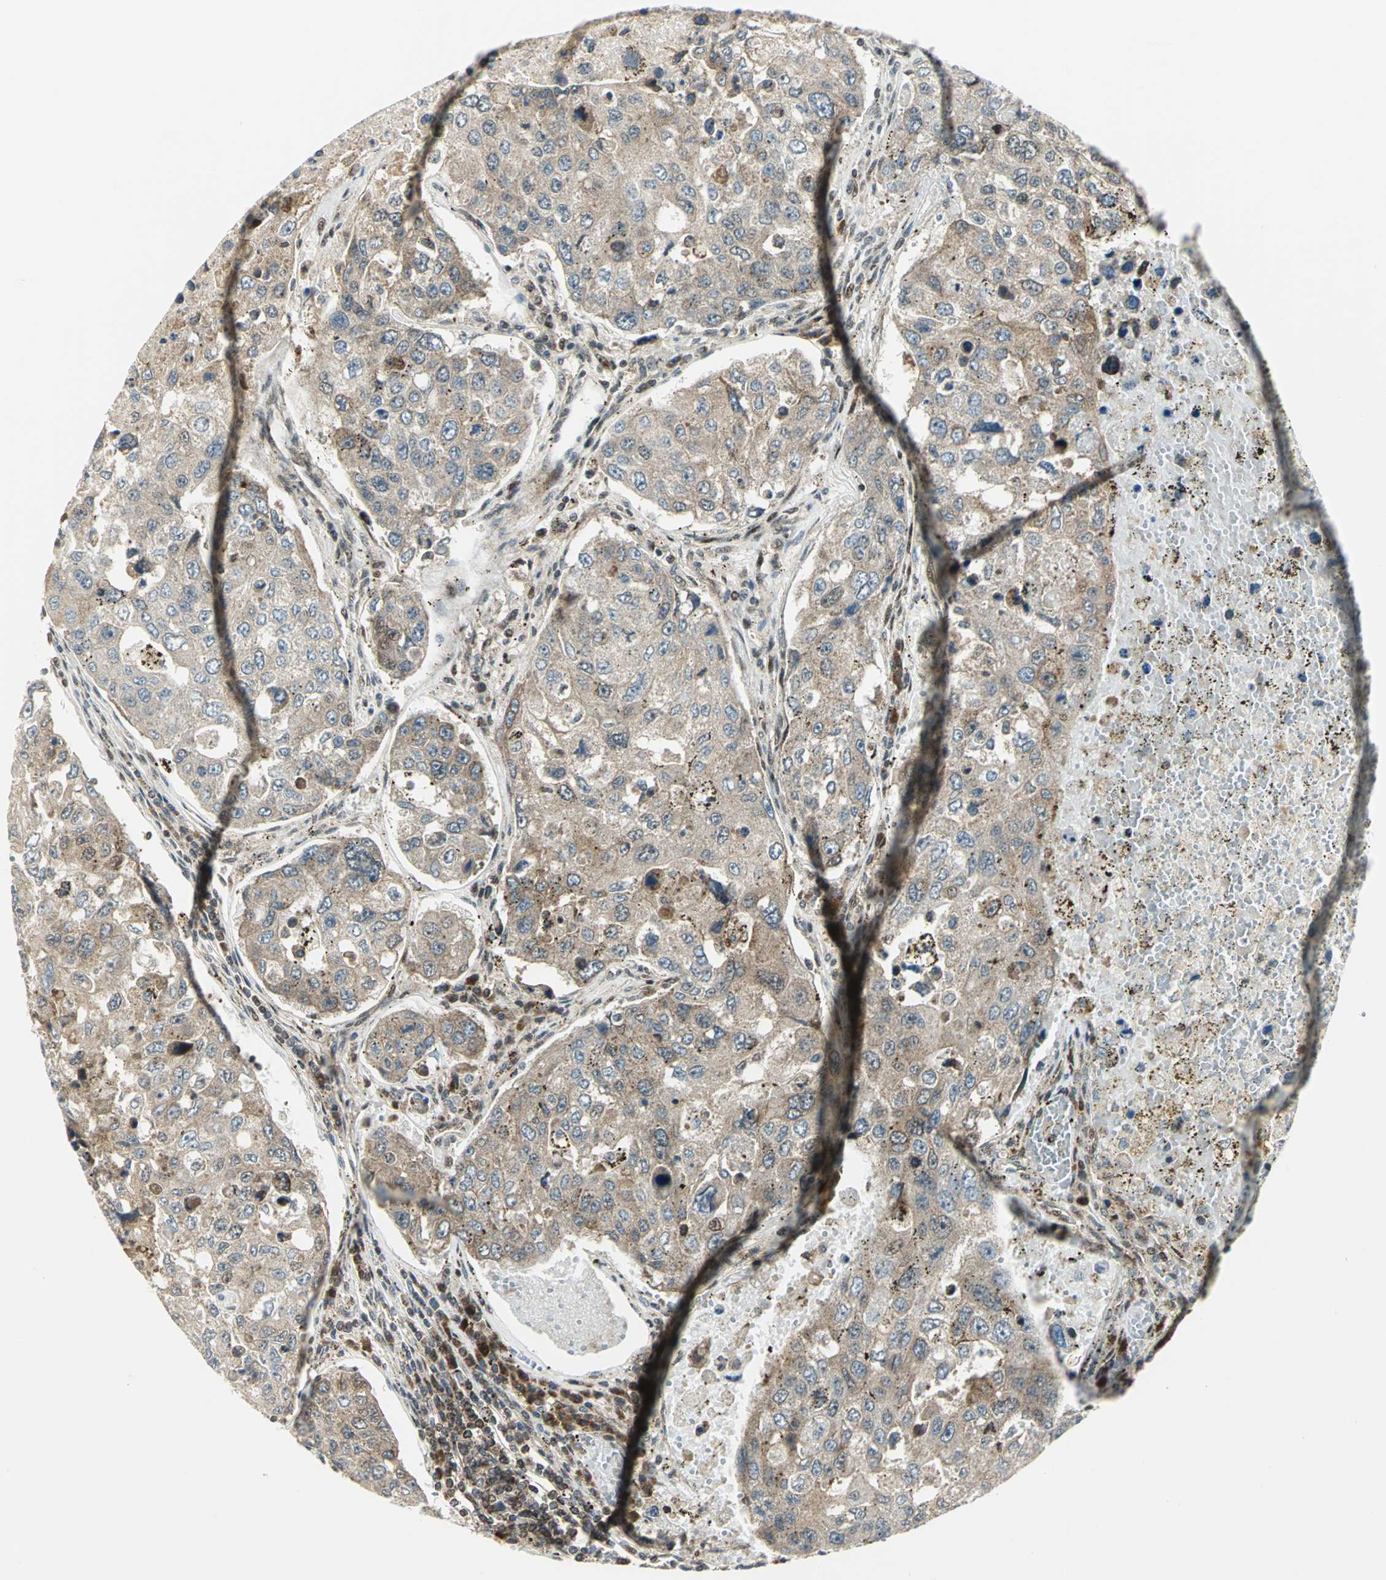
{"staining": {"intensity": "moderate", "quantity": ">75%", "location": "cytoplasmic/membranous"}, "tissue": "urothelial cancer", "cell_type": "Tumor cells", "image_type": "cancer", "snomed": [{"axis": "morphology", "description": "Urothelial carcinoma, High grade"}, {"axis": "topography", "description": "Lymph node"}, {"axis": "topography", "description": "Urinary bladder"}], "caption": "The histopathology image exhibits immunohistochemical staining of urothelial carcinoma (high-grade). There is moderate cytoplasmic/membranous expression is present in about >75% of tumor cells.", "gene": "ATP6V1A", "patient": {"sex": "male", "age": 51}}